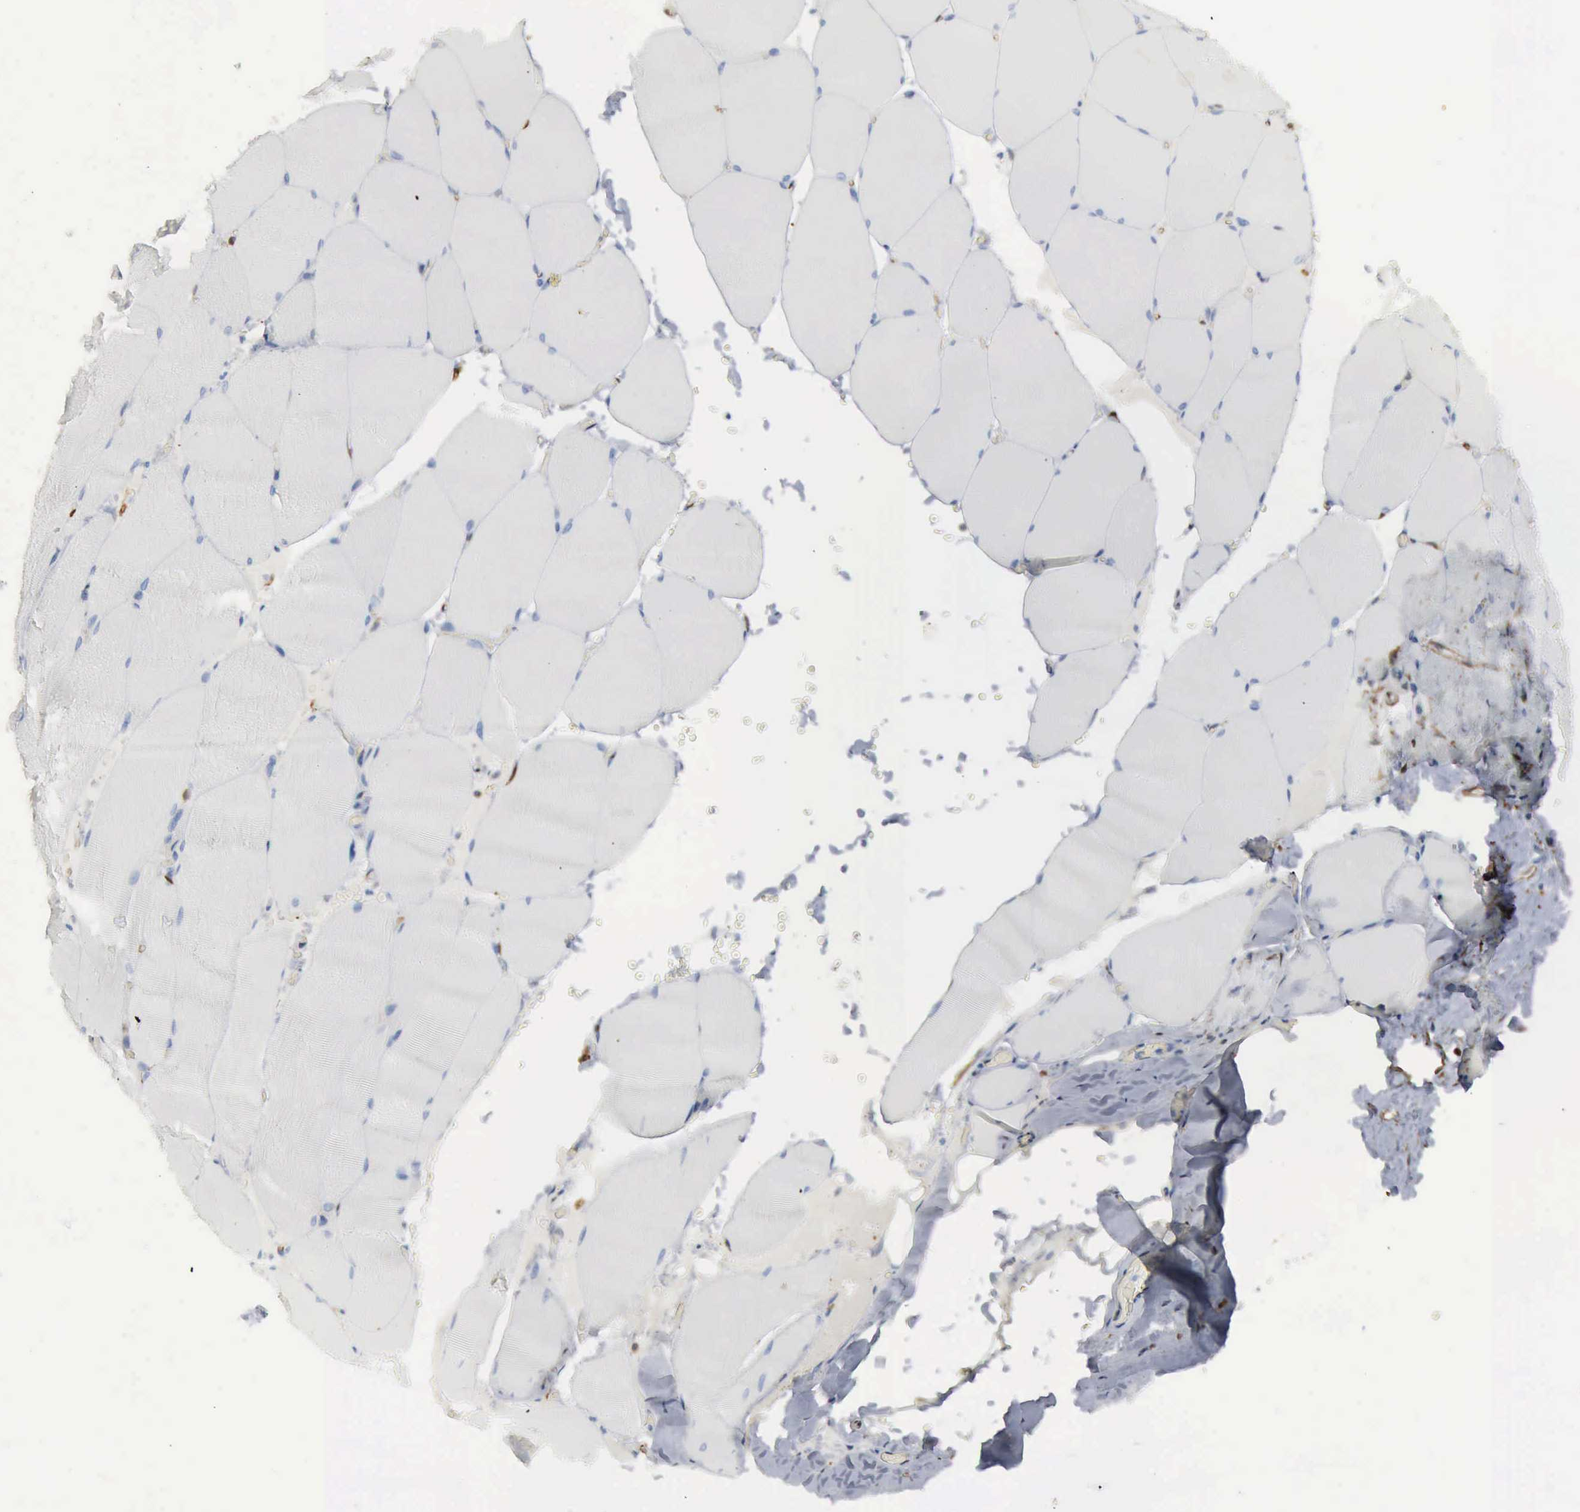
{"staining": {"intensity": "negative", "quantity": "none", "location": "none"}, "tissue": "skeletal muscle", "cell_type": "Myocytes", "image_type": "normal", "snomed": [{"axis": "morphology", "description": "Normal tissue, NOS"}, {"axis": "topography", "description": "Skeletal muscle"}], "caption": "Myocytes are negative for protein expression in benign human skeletal muscle. (DAB (3,3'-diaminobenzidine) IHC with hematoxylin counter stain).", "gene": "FSCN1", "patient": {"sex": "male", "age": 71}}